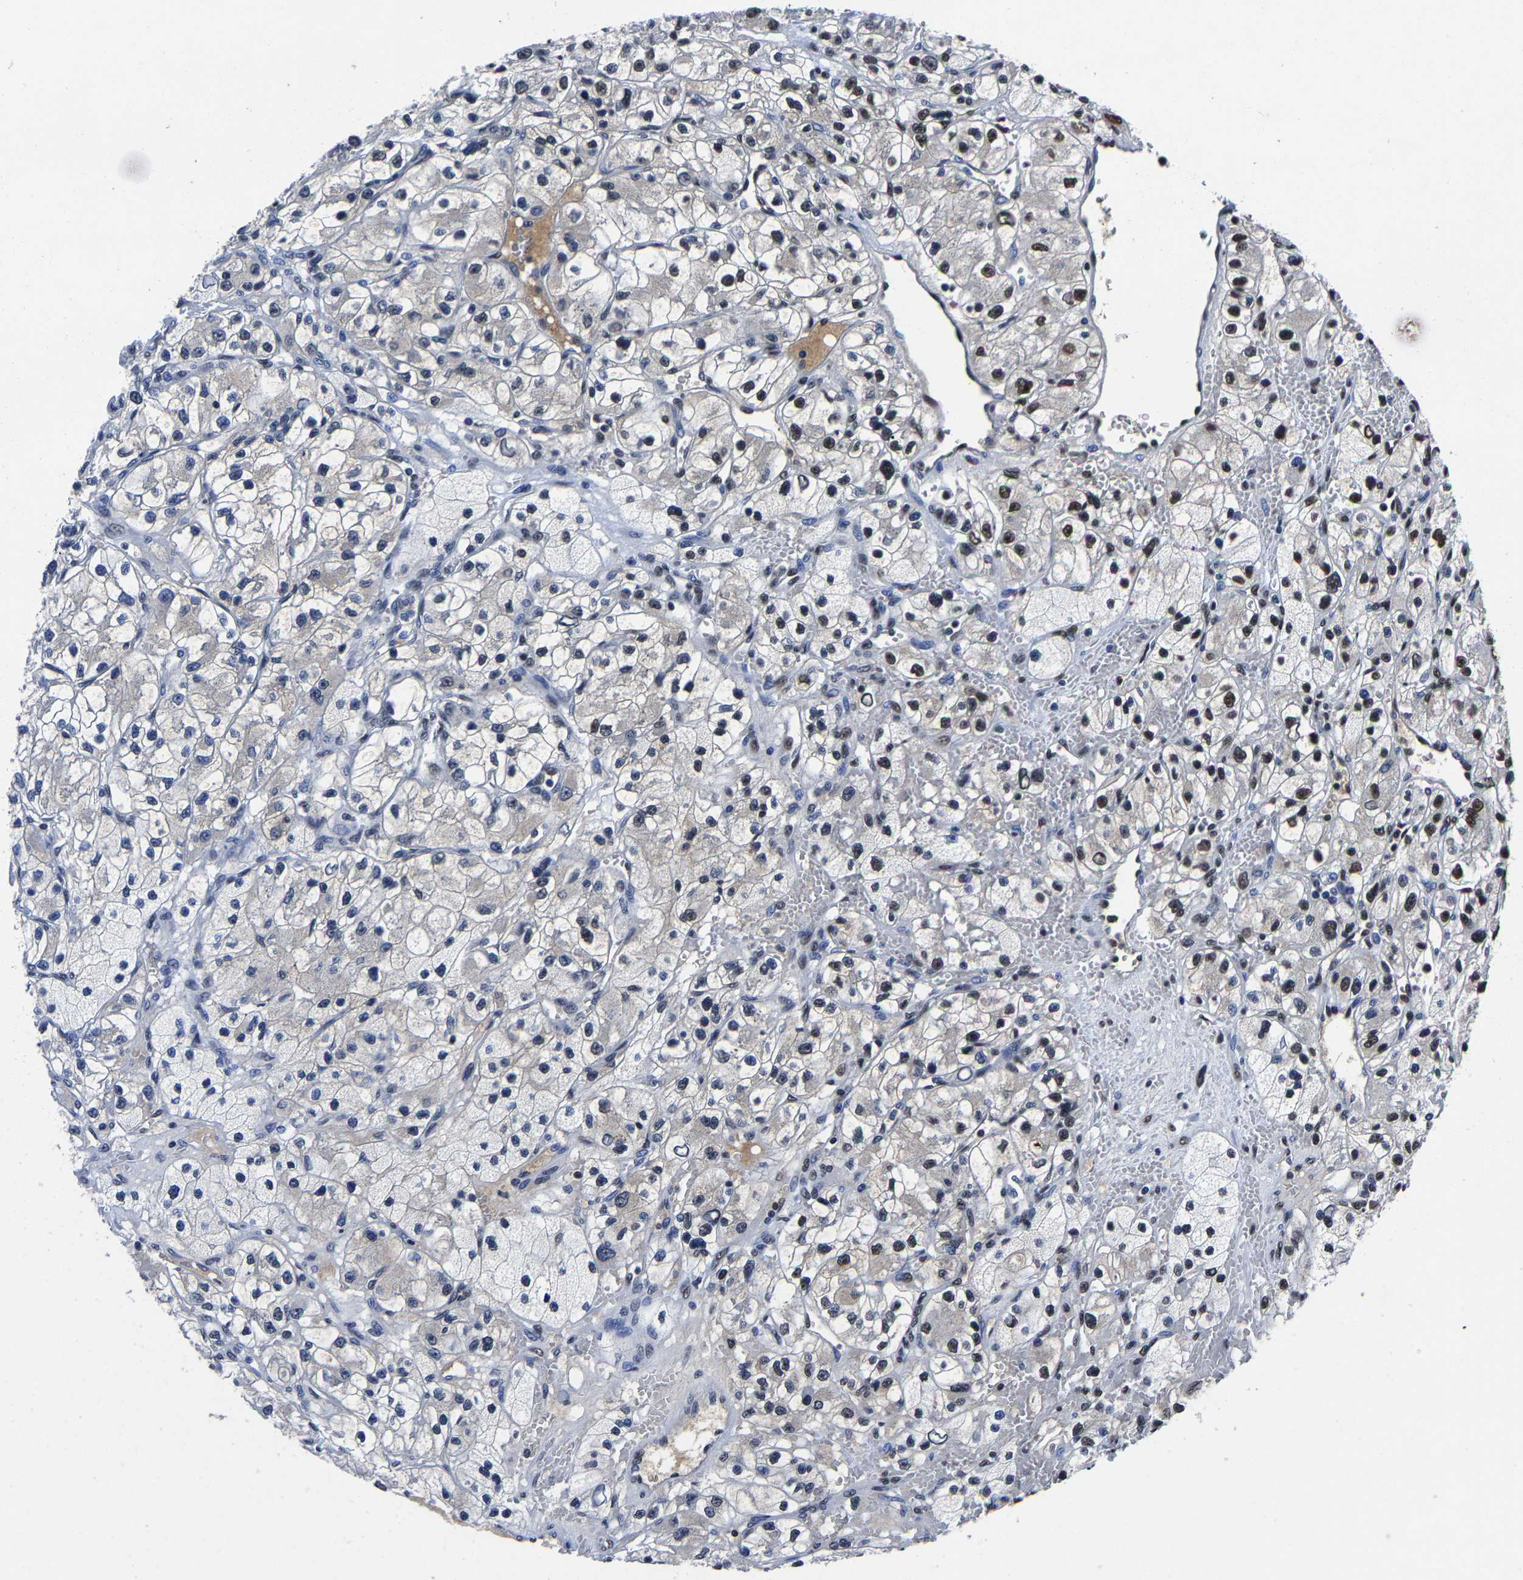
{"staining": {"intensity": "moderate", "quantity": "25%-75%", "location": "nuclear"}, "tissue": "renal cancer", "cell_type": "Tumor cells", "image_type": "cancer", "snomed": [{"axis": "morphology", "description": "Adenocarcinoma, NOS"}, {"axis": "topography", "description": "Kidney"}], "caption": "Adenocarcinoma (renal) stained with immunohistochemistry displays moderate nuclear expression in about 25%-75% of tumor cells.", "gene": "RBM45", "patient": {"sex": "female", "age": 57}}